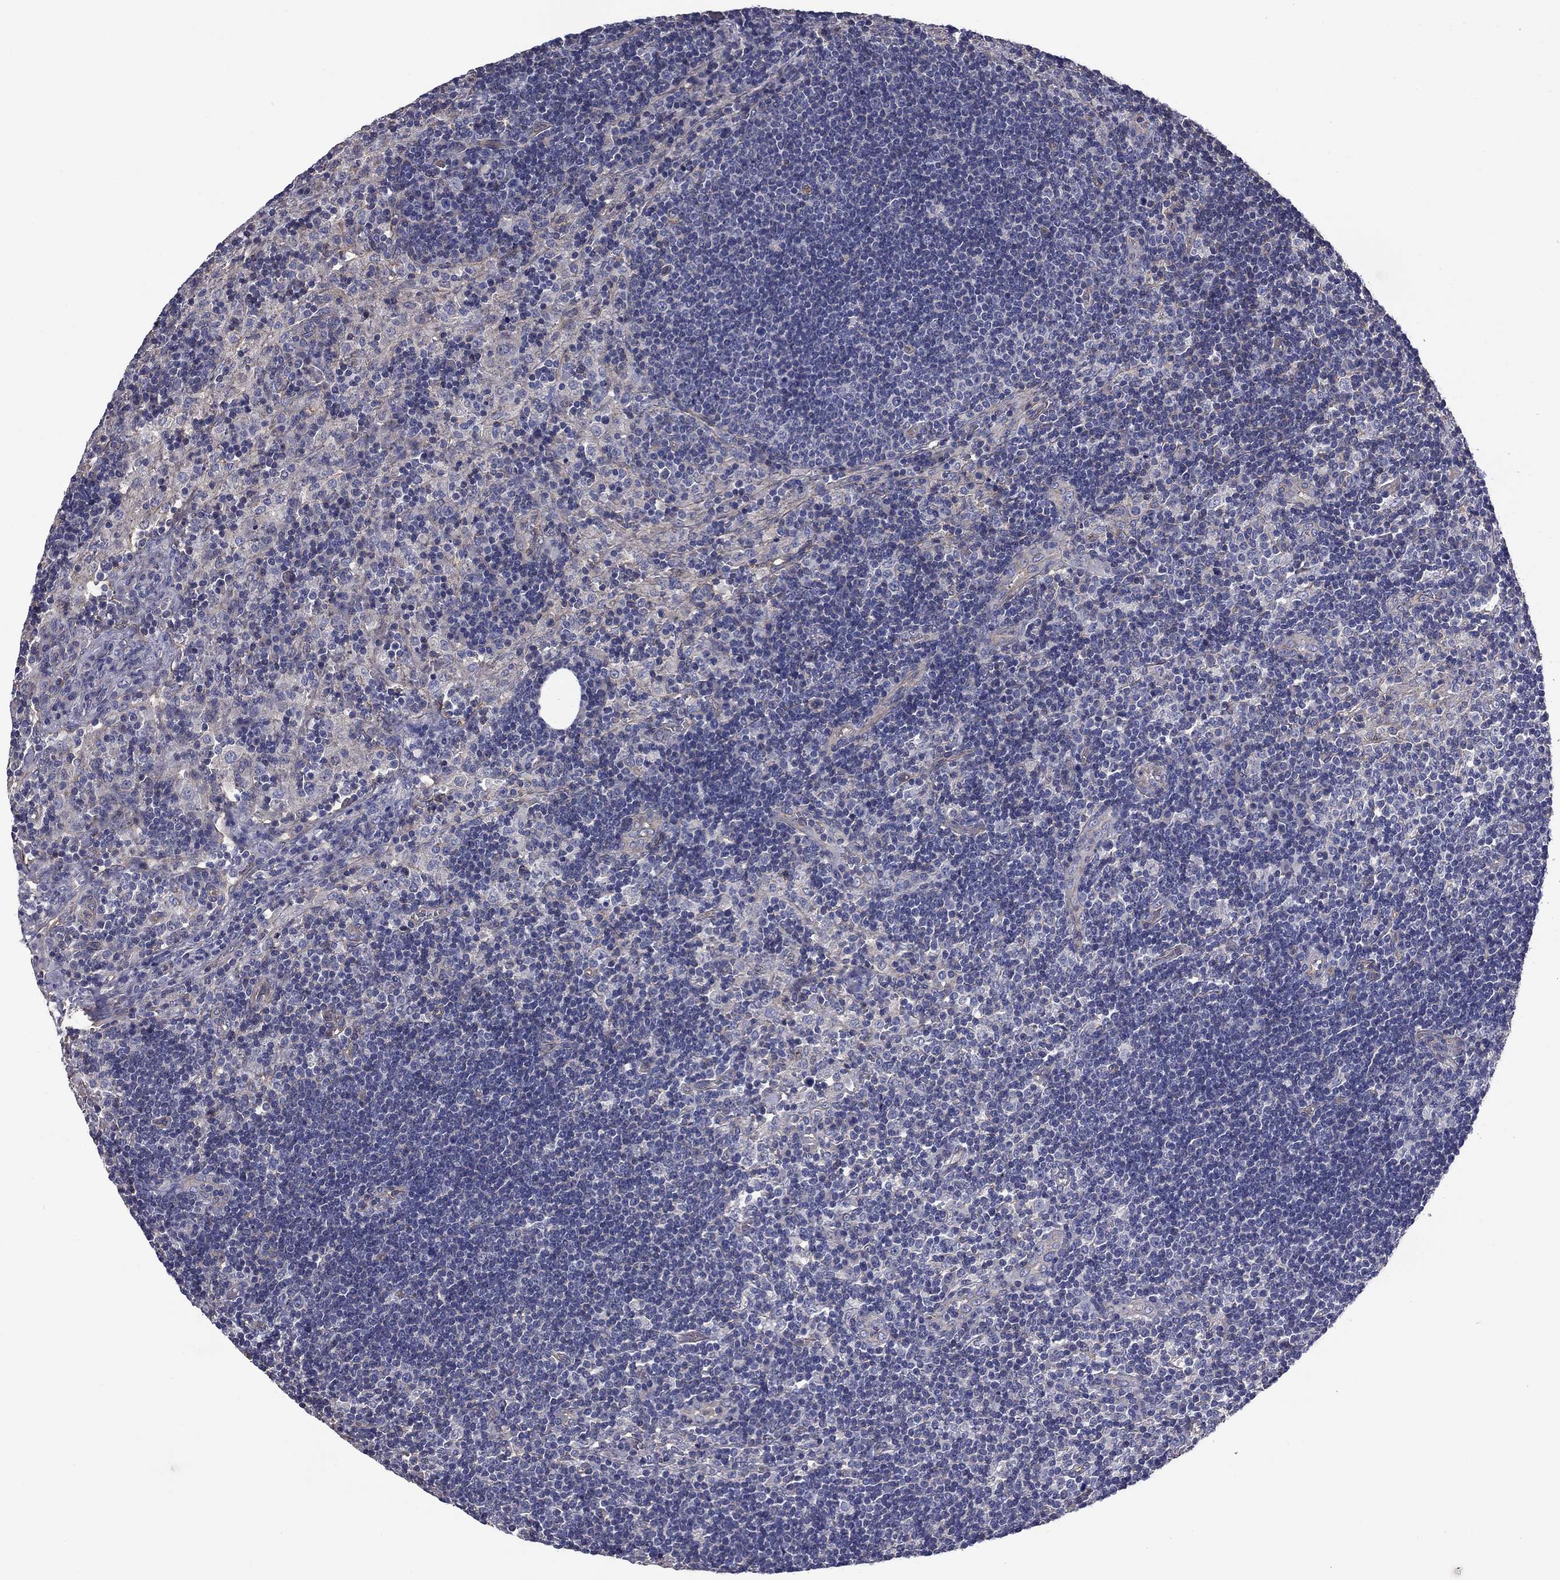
{"staining": {"intensity": "negative", "quantity": "none", "location": "none"}, "tissue": "lymph node", "cell_type": "Non-germinal center cells", "image_type": "normal", "snomed": [{"axis": "morphology", "description": "Normal tissue, NOS"}, {"axis": "topography", "description": "Lymph node"}], "caption": "The IHC micrograph has no significant expression in non-germinal center cells of lymph node. The staining was performed using DAB (3,3'-diaminobenzidine) to visualize the protein expression in brown, while the nuclei were stained in blue with hematoxylin (Magnification: 20x).", "gene": "TCHH", "patient": {"sex": "male", "age": 63}}